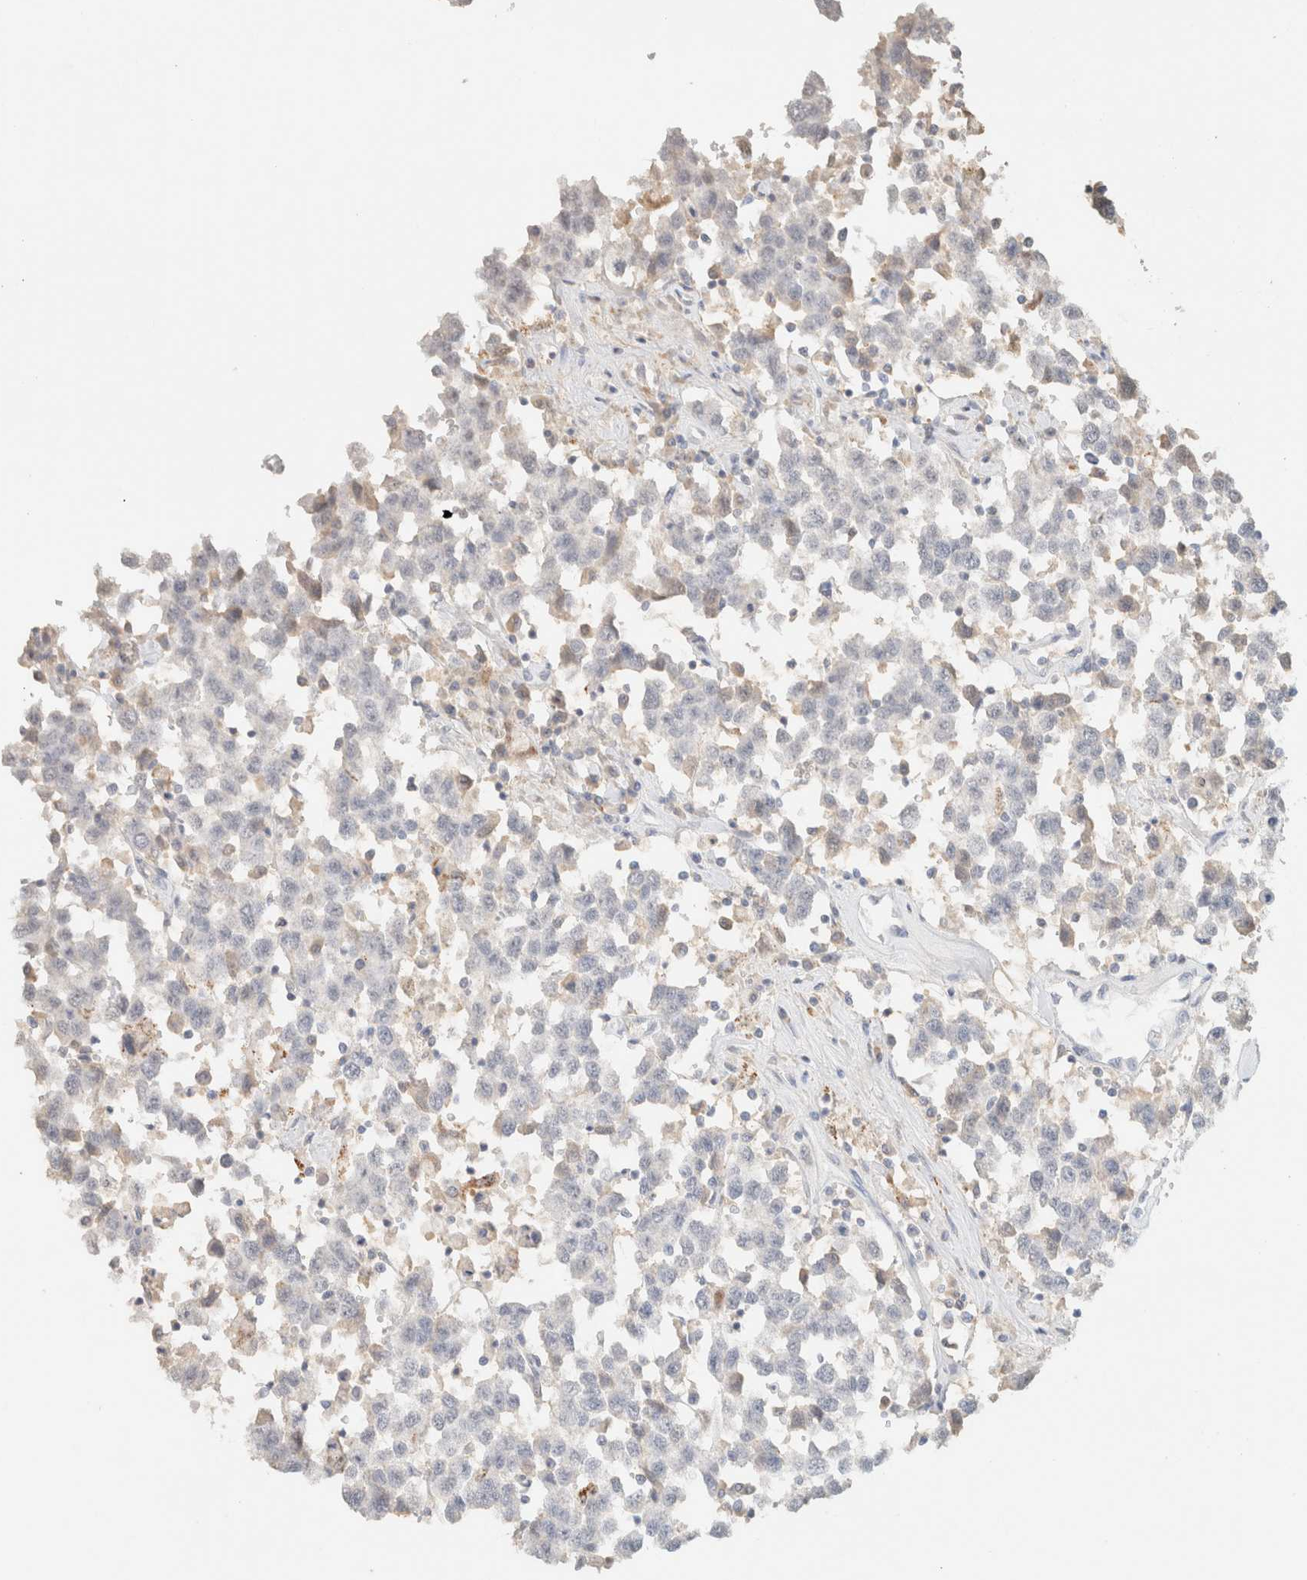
{"staining": {"intensity": "negative", "quantity": "none", "location": "none"}, "tissue": "testis cancer", "cell_type": "Tumor cells", "image_type": "cancer", "snomed": [{"axis": "morphology", "description": "Seminoma, NOS"}, {"axis": "topography", "description": "Testis"}], "caption": "Testis seminoma stained for a protein using IHC shows no expression tumor cells.", "gene": "CPA1", "patient": {"sex": "male", "age": 41}}